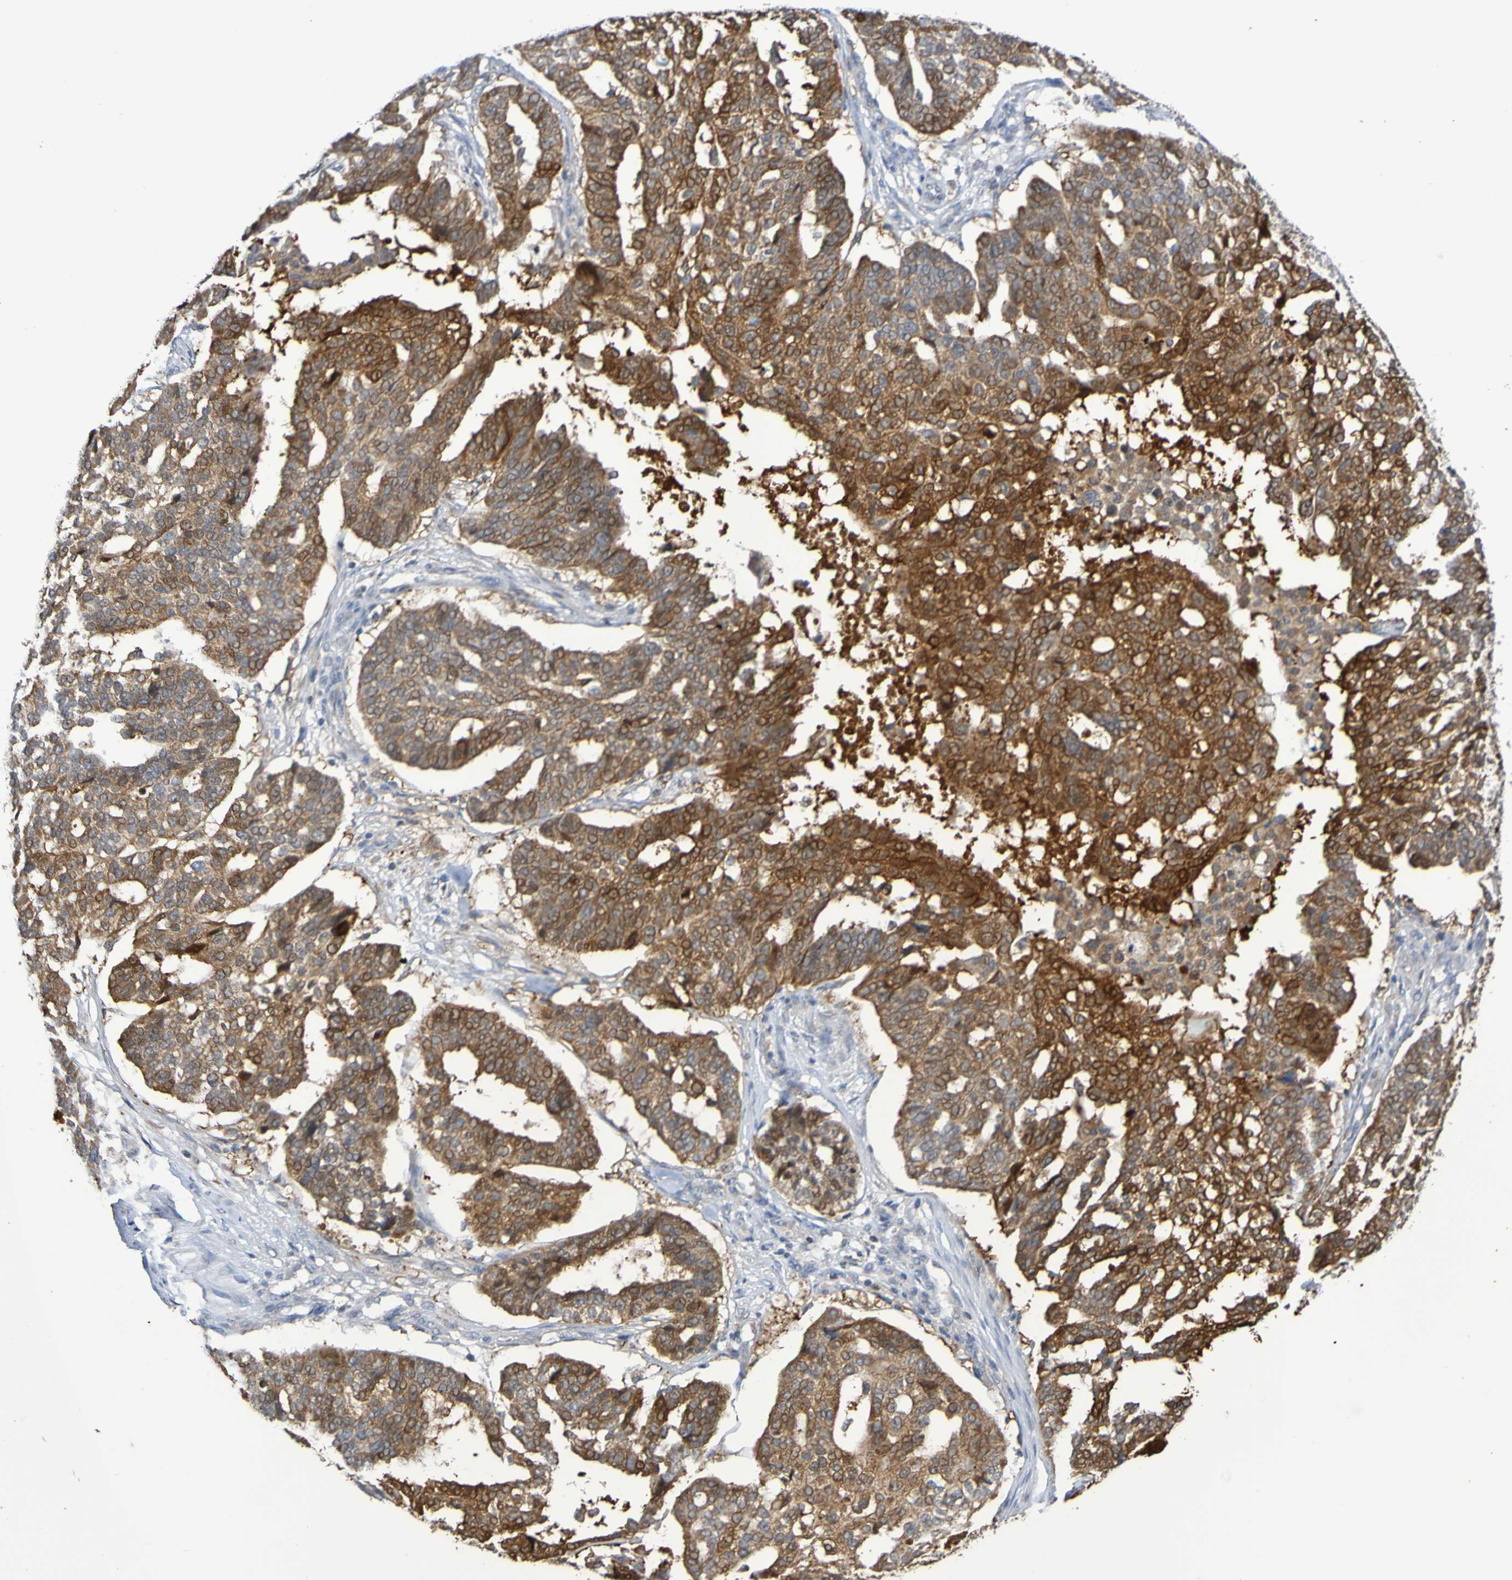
{"staining": {"intensity": "moderate", "quantity": ">75%", "location": "cytoplasmic/membranous"}, "tissue": "ovarian cancer", "cell_type": "Tumor cells", "image_type": "cancer", "snomed": [{"axis": "morphology", "description": "Cystadenocarcinoma, serous, NOS"}, {"axis": "topography", "description": "Ovary"}], "caption": "Immunohistochemistry (IHC) histopathology image of neoplastic tissue: ovarian serous cystadenocarcinoma stained using IHC displays medium levels of moderate protein expression localized specifically in the cytoplasmic/membranous of tumor cells, appearing as a cytoplasmic/membranous brown color.", "gene": "C3orf18", "patient": {"sex": "female", "age": 59}}